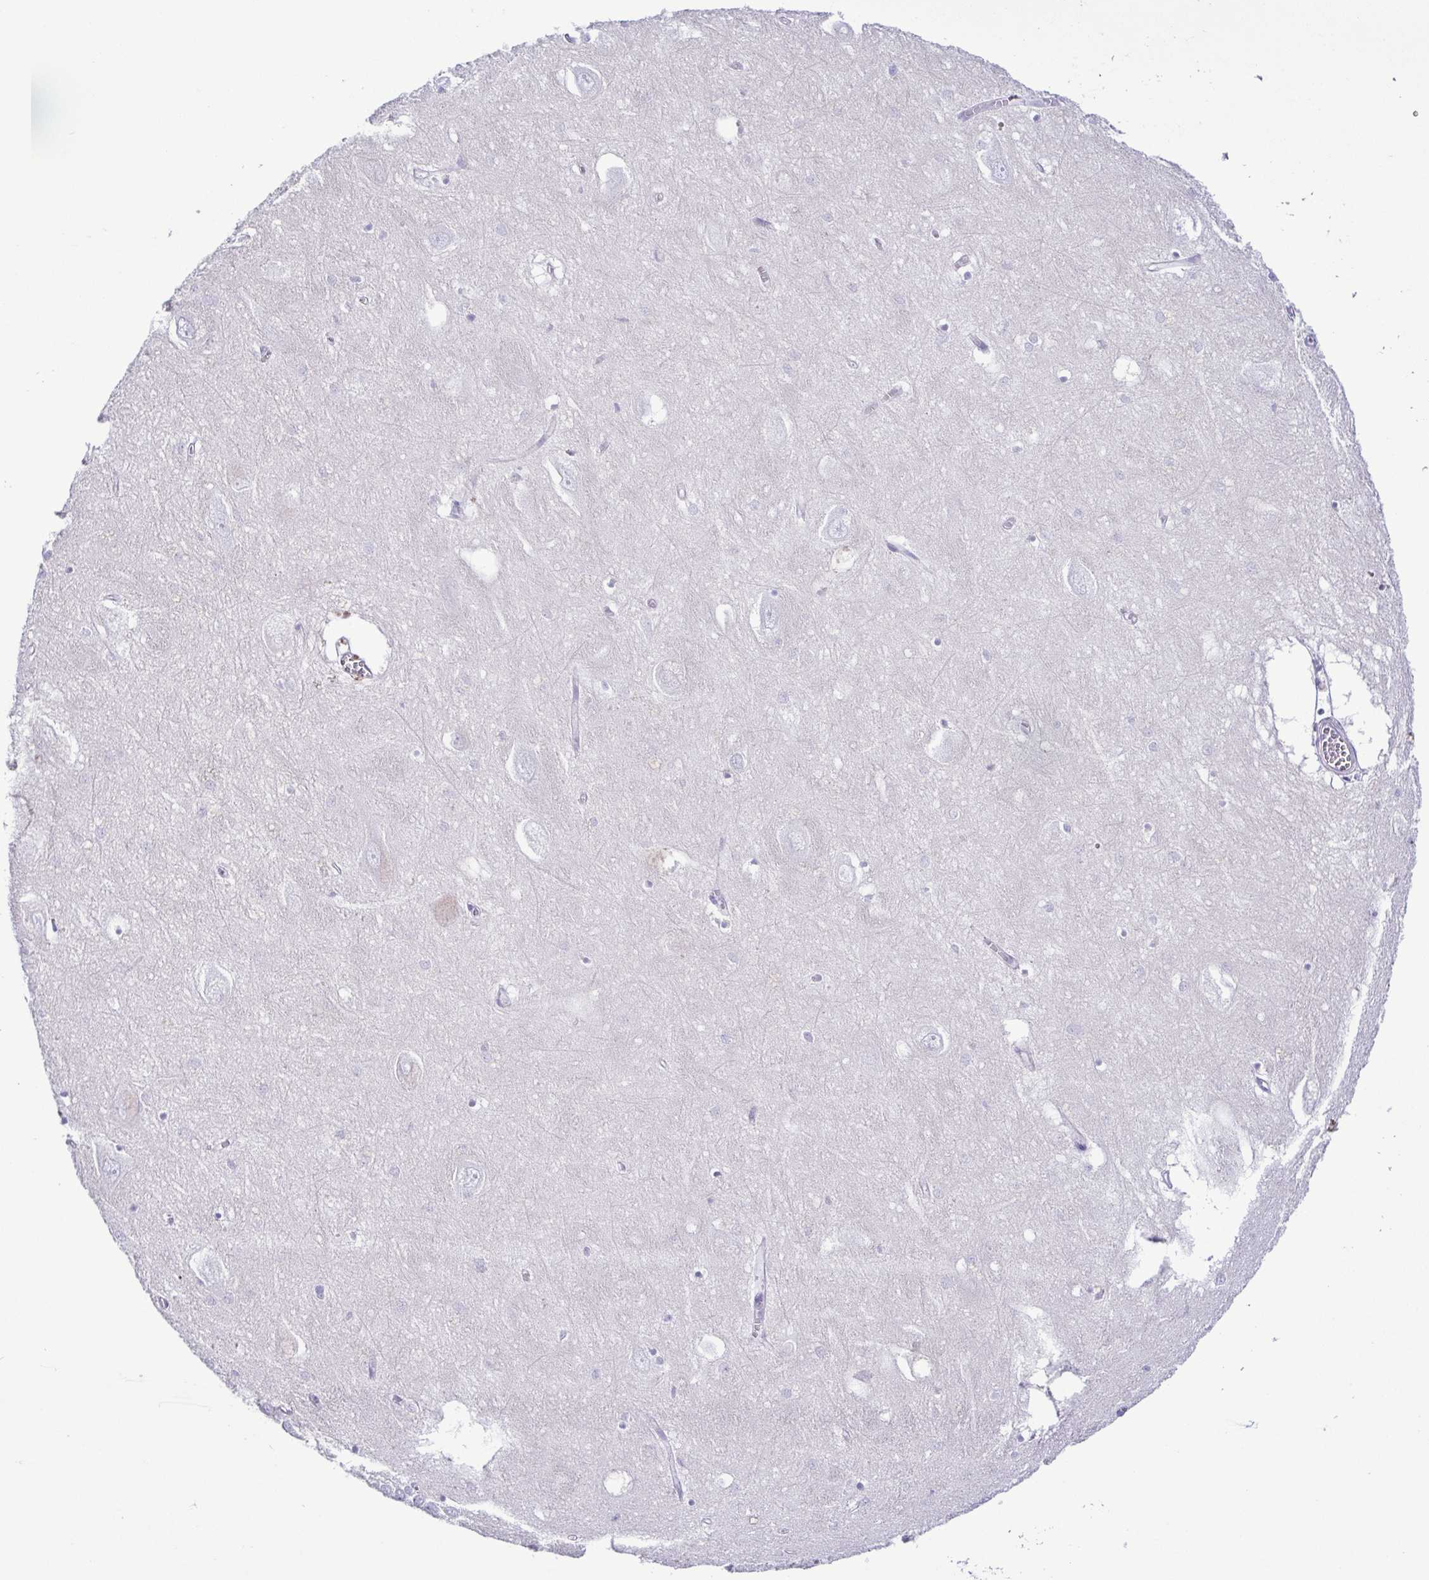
{"staining": {"intensity": "negative", "quantity": "none", "location": "none"}, "tissue": "hippocampus", "cell_type": "Glial cells", "image_type": "normal", "snomed": [{"axis": "morphology", "description": "Normal tissue, NOS"}, {"axis": "topography", "description": "Hippocampus"}], "caption": "Micrograph shows no protein positivity in glial cells of normal hippocampus. (Stains: DAB (3,3'-diaminobenzidine) IHC with hematoxylin counter stain, Microscopy: brightfield microscopy at high magnification).", "gene": "GPR182", "patient": {"sex": "female", "age": 64}}